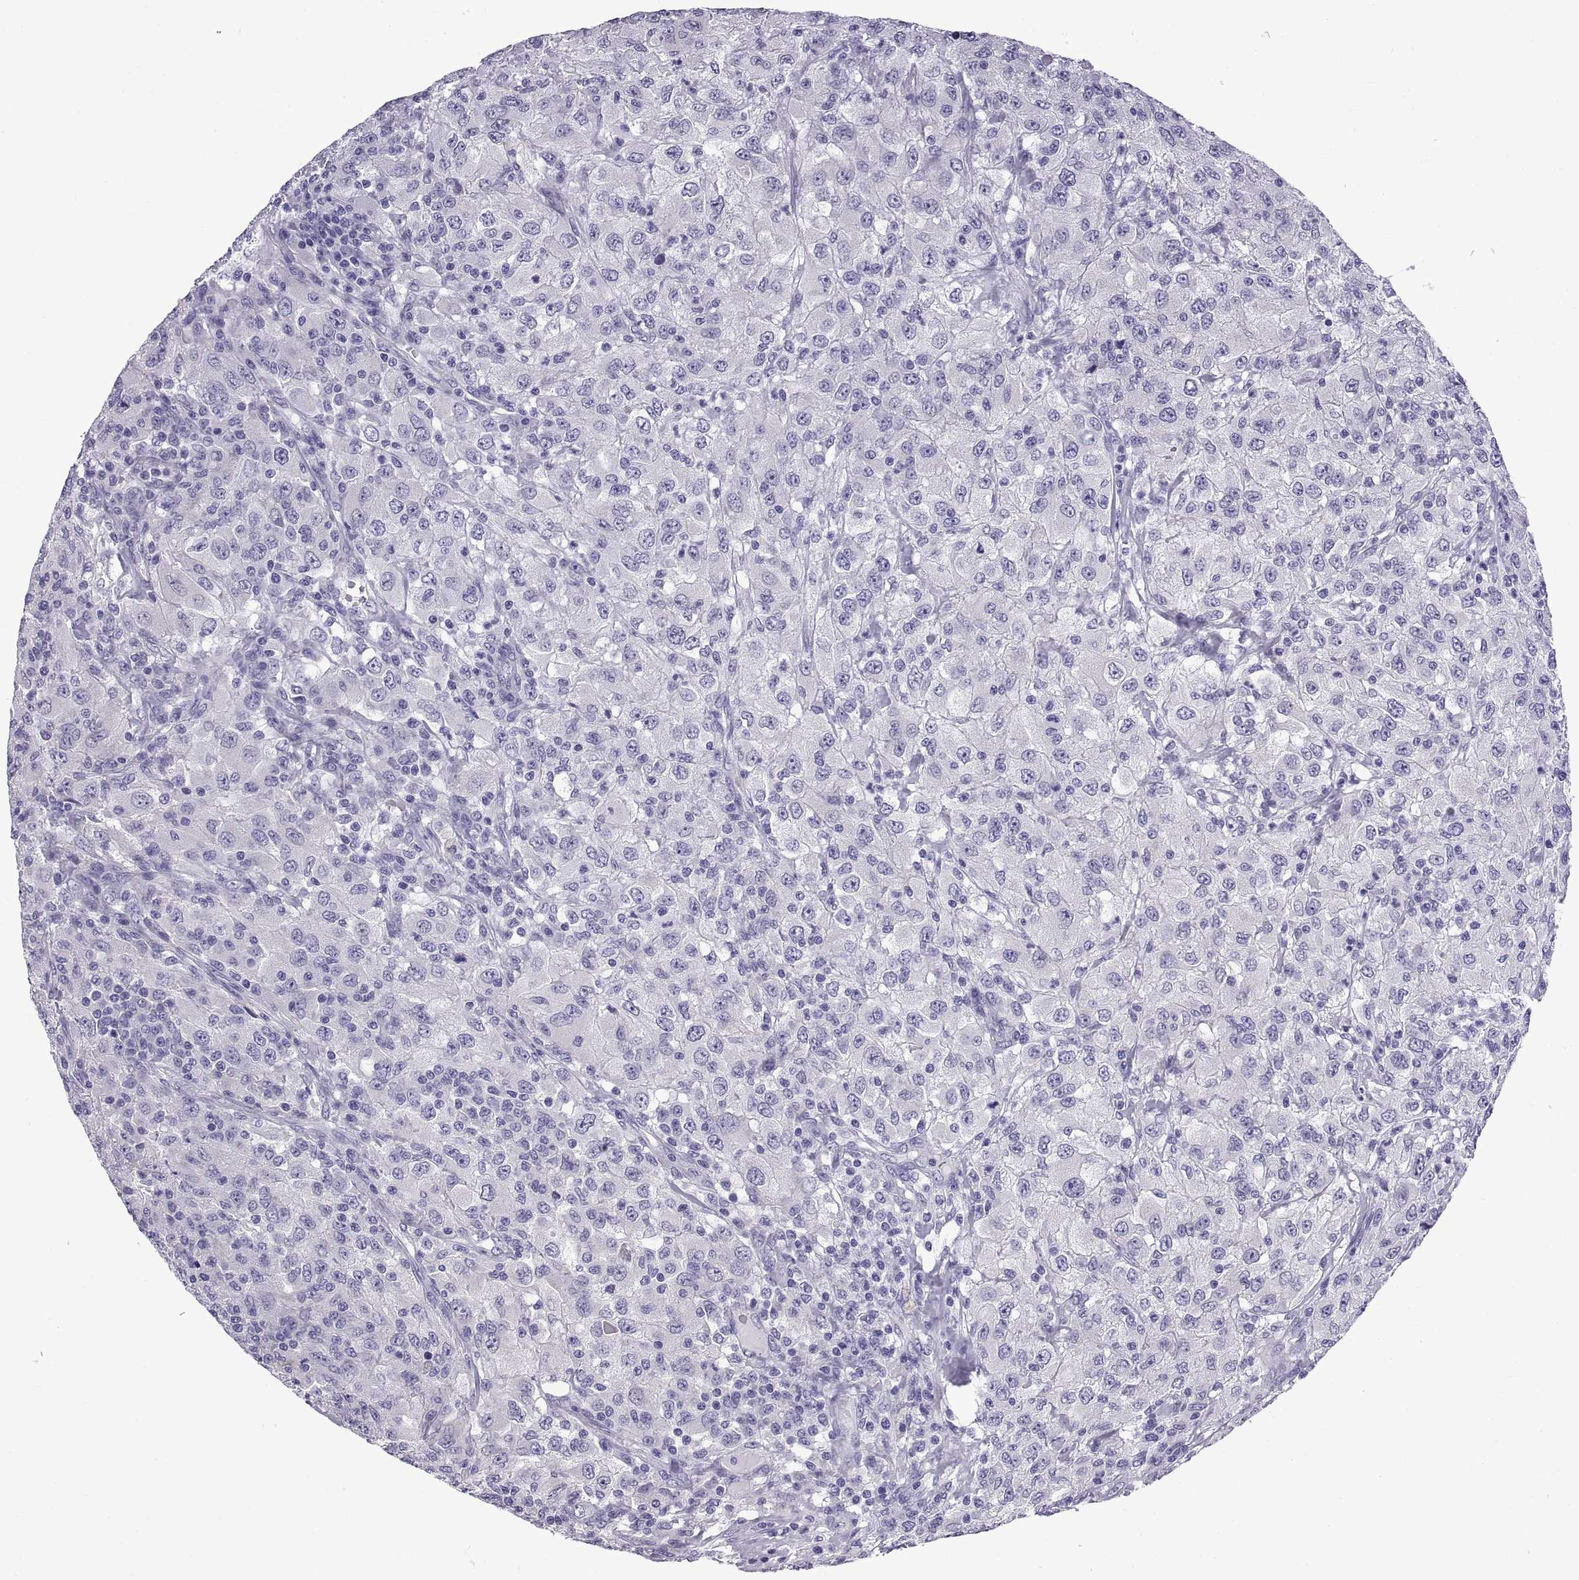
{"staining": {"intensity": "negative", "quantity": "none", "location": "none"}, "tissue": "renal cancer", "cell_type": "Tumor cells", "image_type": "cancer", "snomed": [{"axis": "morphology", "description": "Adenocarcinoma, NOS"}, {"axis": "topography", "description": "Kidney"}], "caption": "Tumor cells are negative for brown protein staining in renal adenocarcinoma.", "gene": "SPDYE1", "patient": {"sex": "female", "age": 67}}